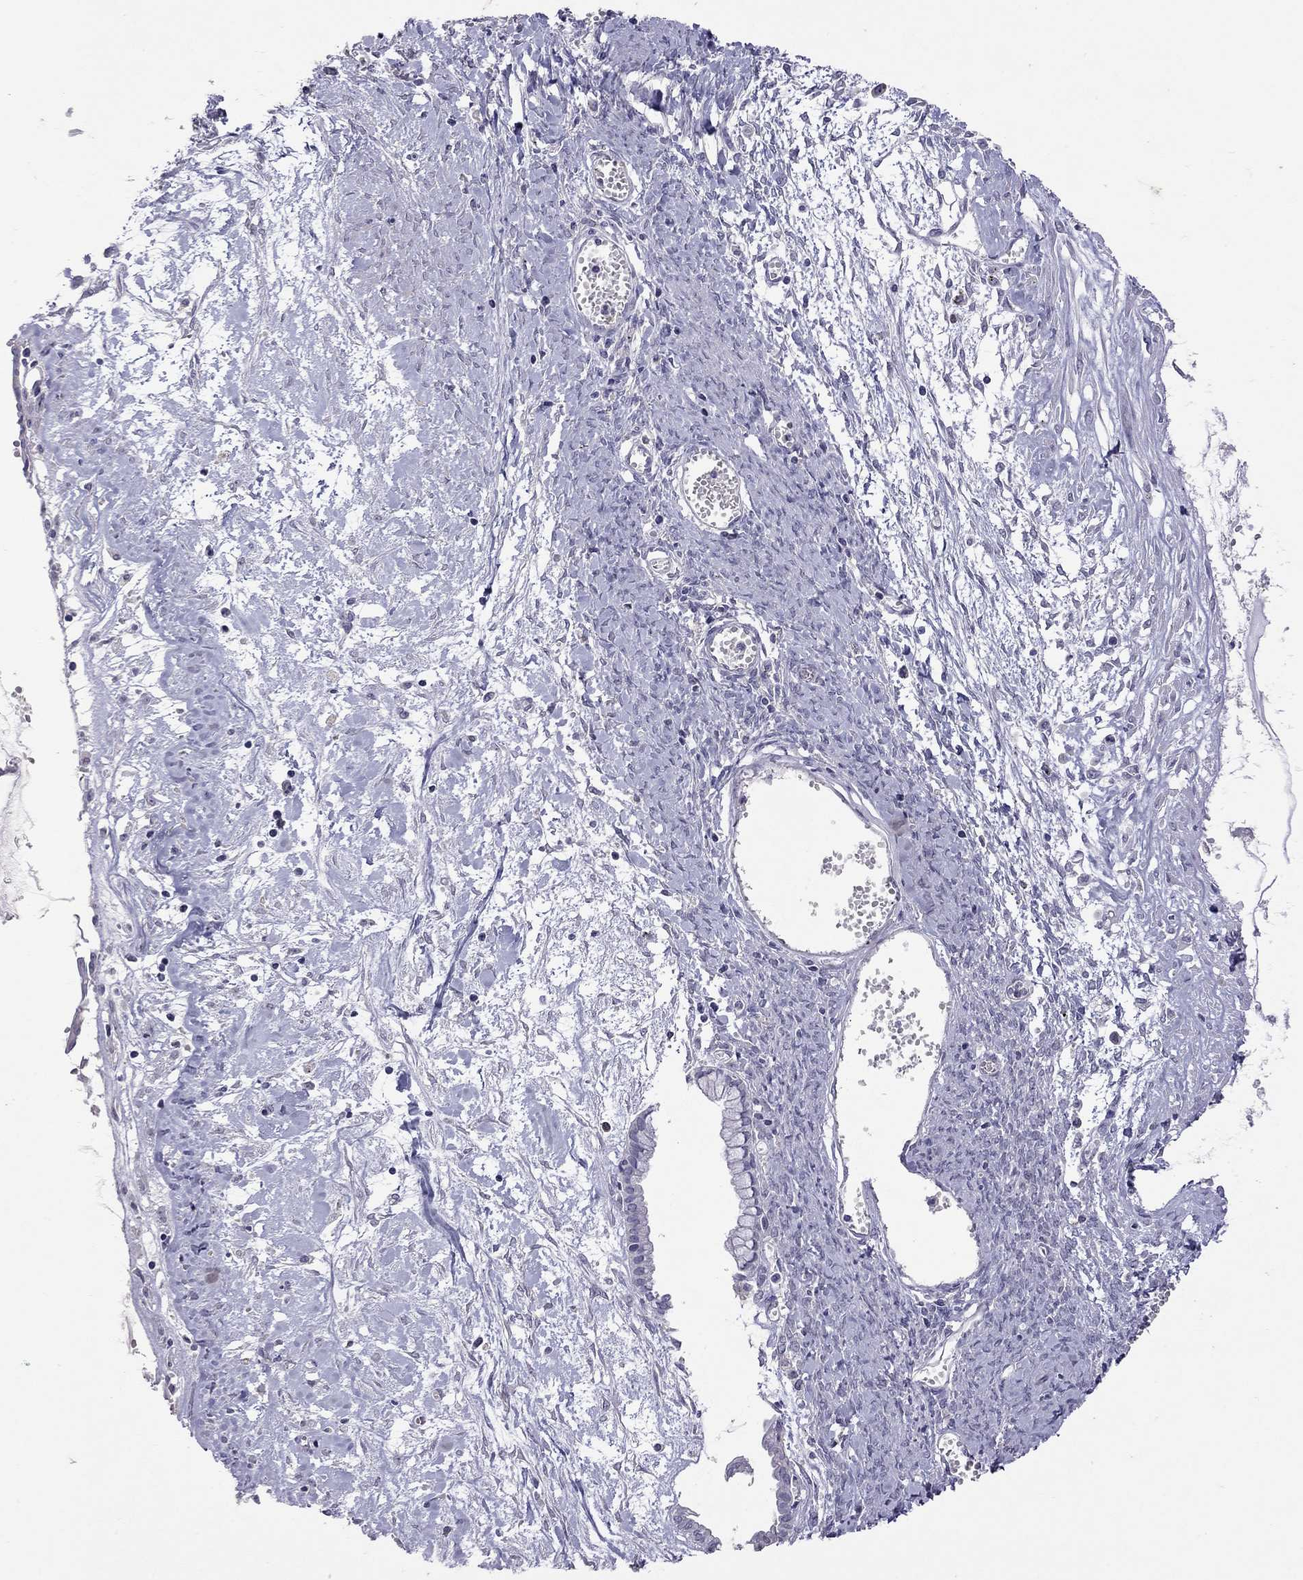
{"staining": {"intensity": "negative", "quantity": "none", "location": "none"}, "tissue": "ovarian cancer", "cell_type": "Tumor cells", "image_type": "cancer", "snomed": [{"axis": "morphology", "description": "Cystadenocarcinoma, mucinous, NOS"}, {"axis": "topography", "description": "Ovary"}], "caption": "Tumor cells show no significant staining in ovarian cancer (mucinous cystadenocarcinoma). (Brightfield microscopy of DAB IHC at high magnification).", "gene": "SLAMF1", "patient": {"sex": "female", "age": 67}}